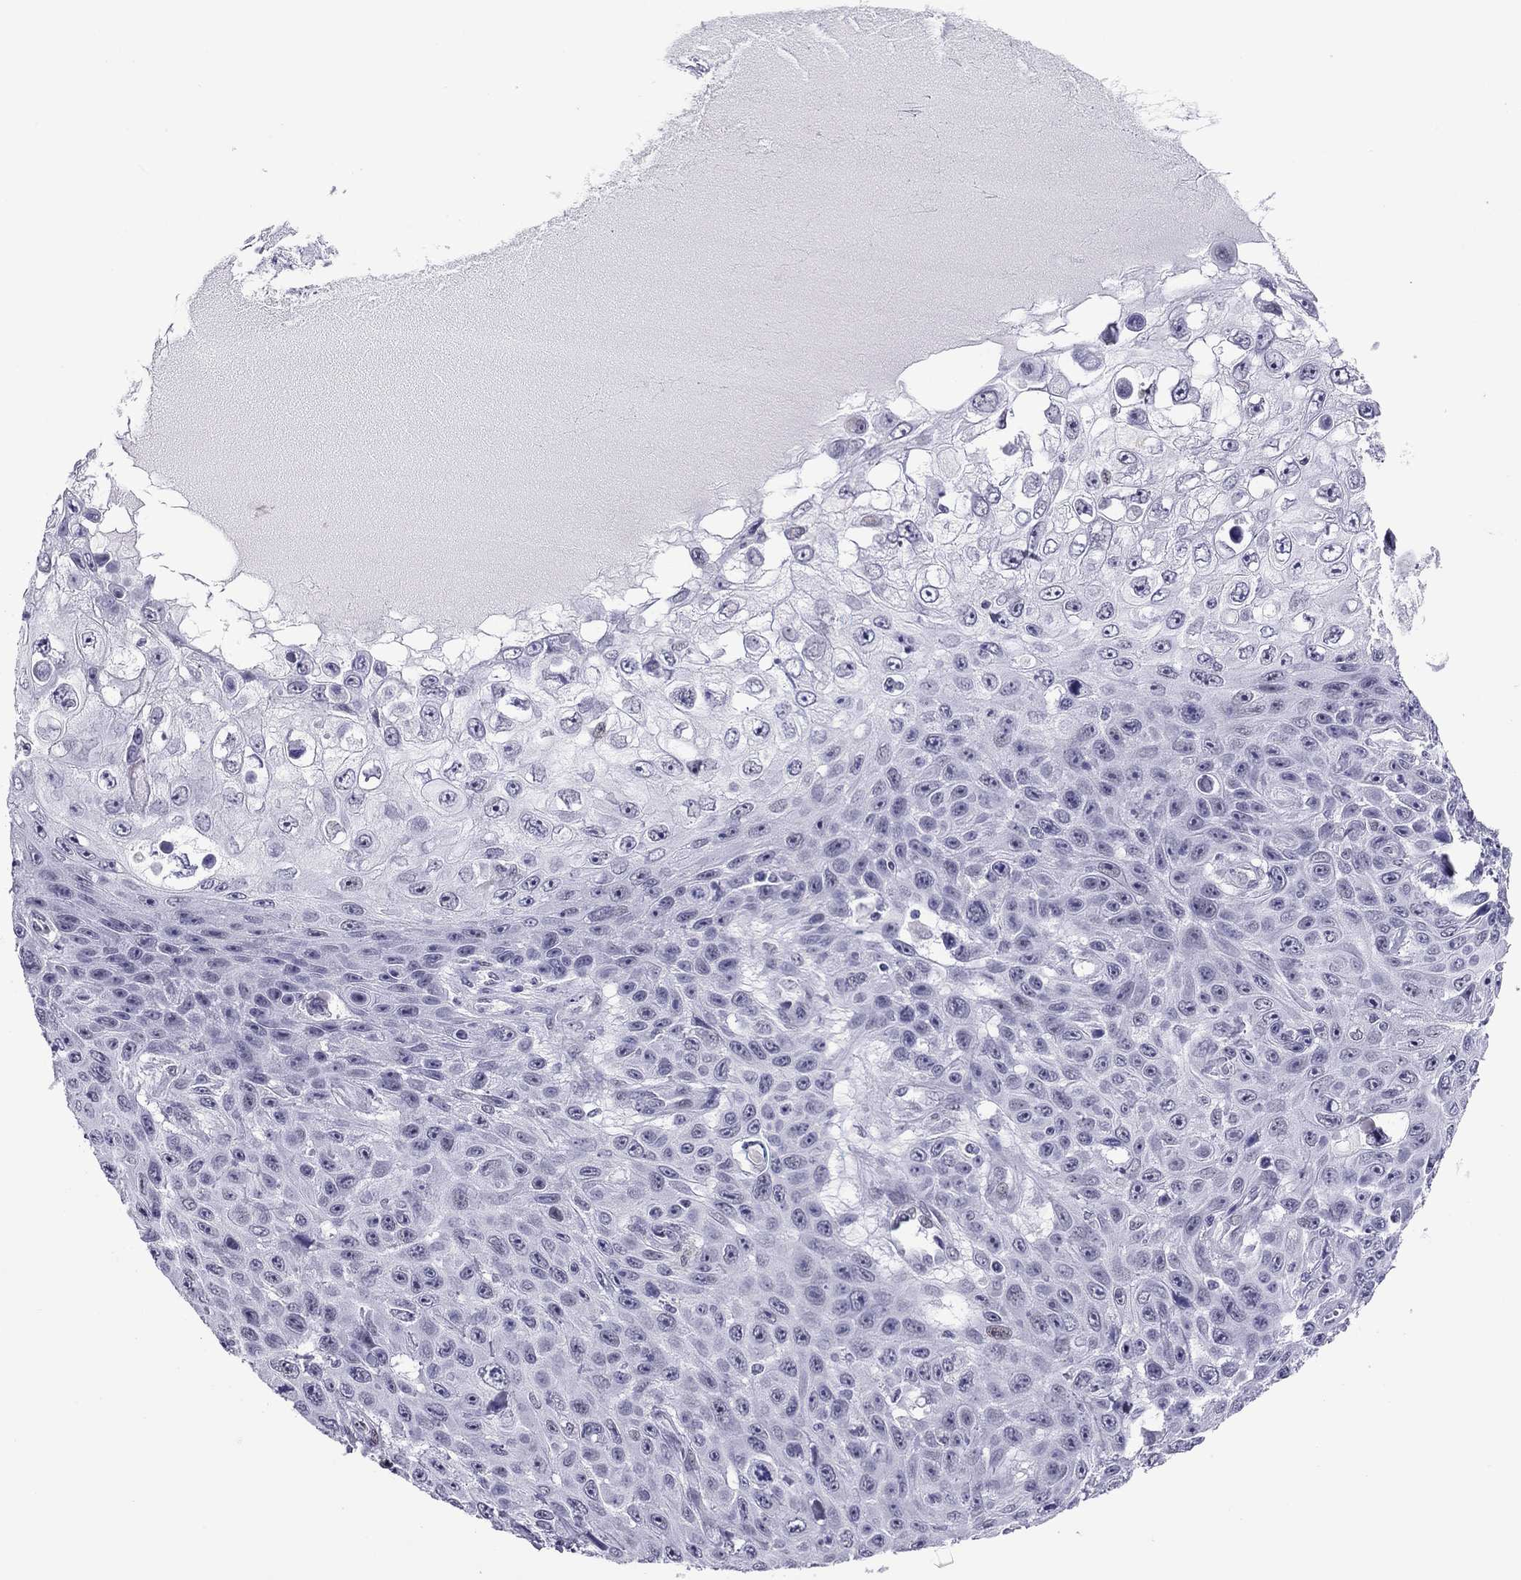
{"staining": {"intensity": "negative", "quantity": "none", "location": "none"}, "tissue": "skin cancer", "cell_type": "Tumor cells", "image_type": "cancer", "snomed": [{"axis": "morphology", "description": "Squamous cell carcinoma, NOS"}, {"axis": "topography", "description": "Skin"}], "caption": "High magnification brightfield microscopy of skin squamous cell carcinoma stained with DAB (brown) and counterstained with hematoxylin (blue): tumor cells show no significant positivity.", "gene": "ZNF646", "patient": {"sex": "male", "age": 82}}